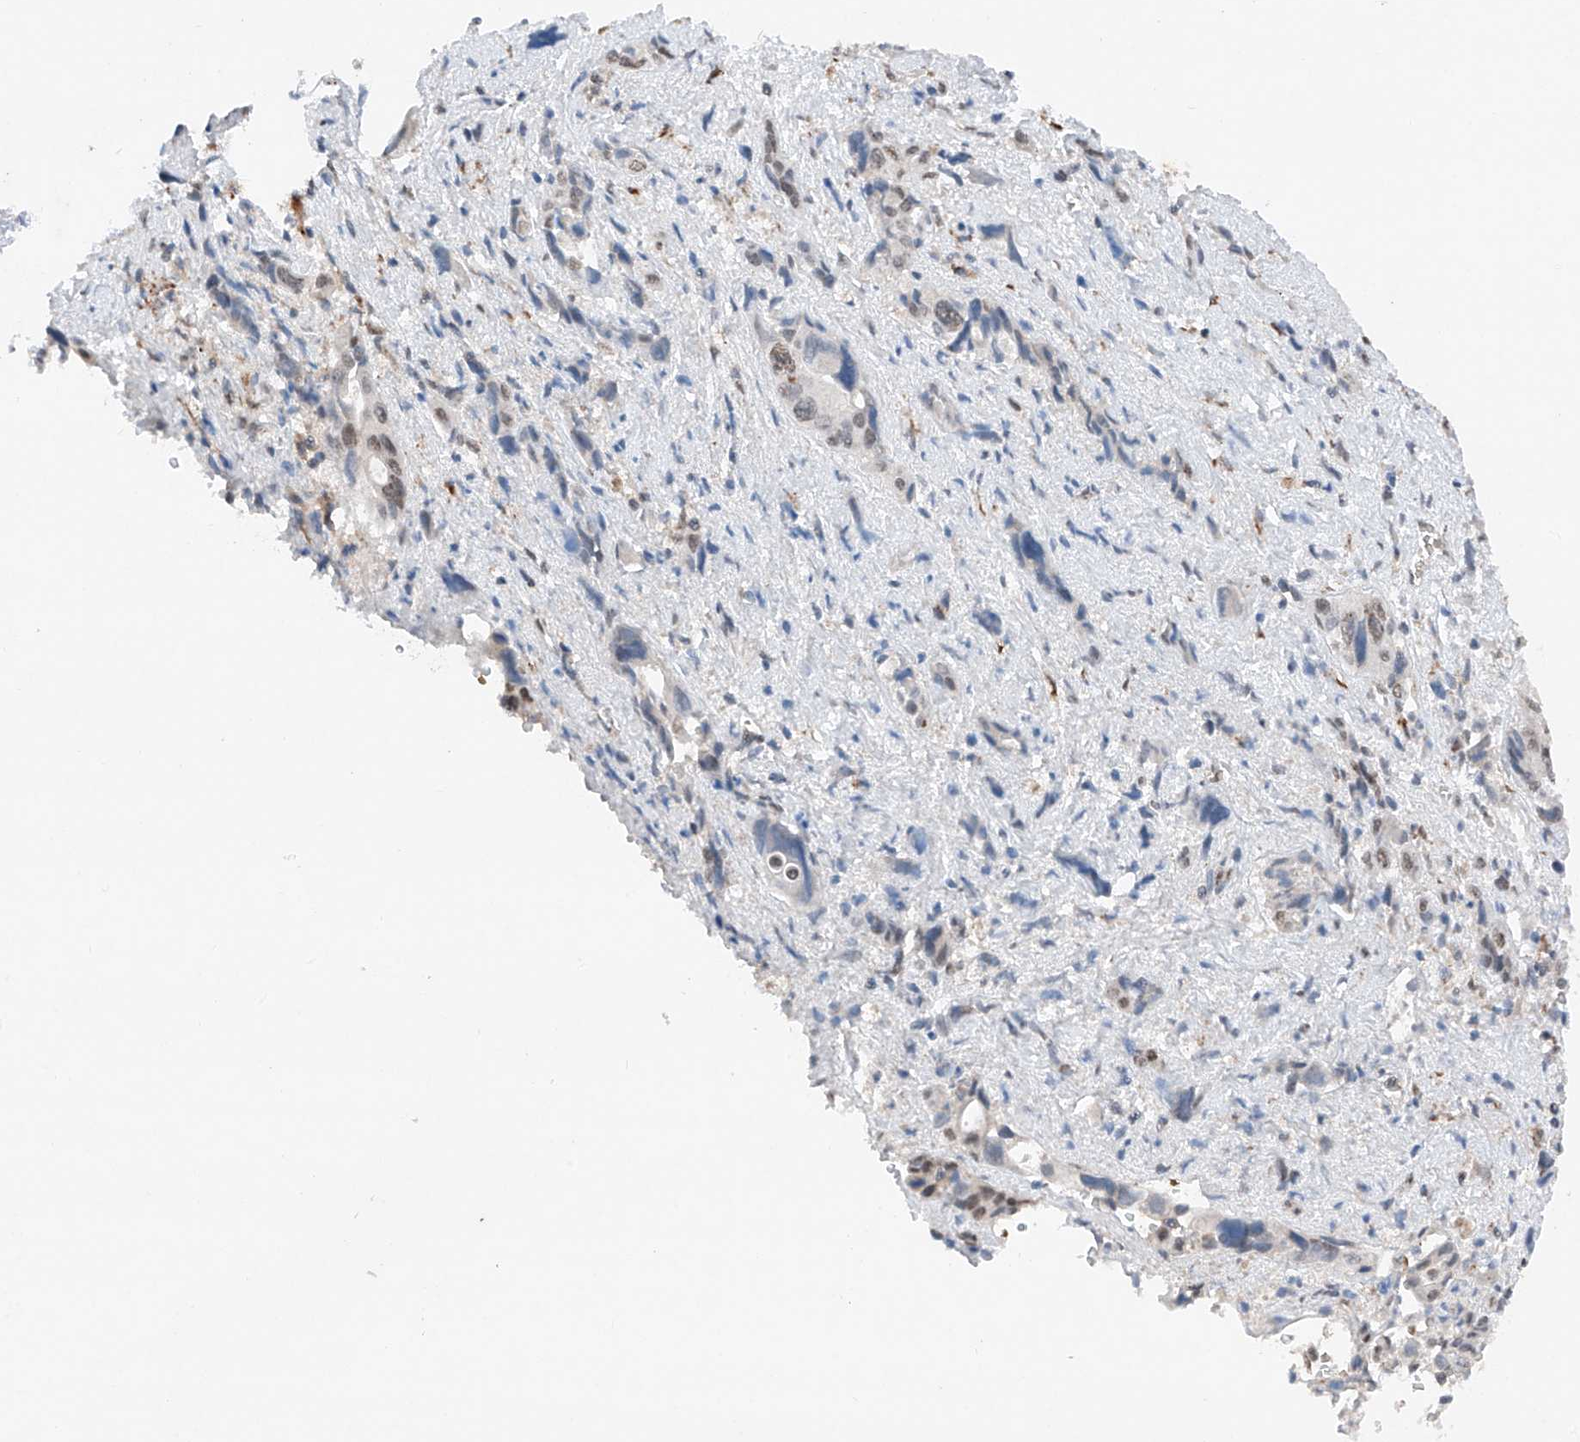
{"staining": {"intensity": "weak", "quantity": "25%-75%", "location": "nuclear"}, "tissue": "pancreatic cancer", "cell_type": "Tumor cells", "image_type": "cancer", "snomed": [{"axis": "morphology", "description": "Adenocarcinoma, NOS"}, {"axis": "topography", "description": "Pancreas"}], "caption": "An image showing weak nuclear staining in about 25%-75% of tumor cells in adenocarcinoma (pancreatic), as visualized by brown immunohistochemical staining.", "gene": "TBX4", "patient": {"sex": "male", "age": 46}}